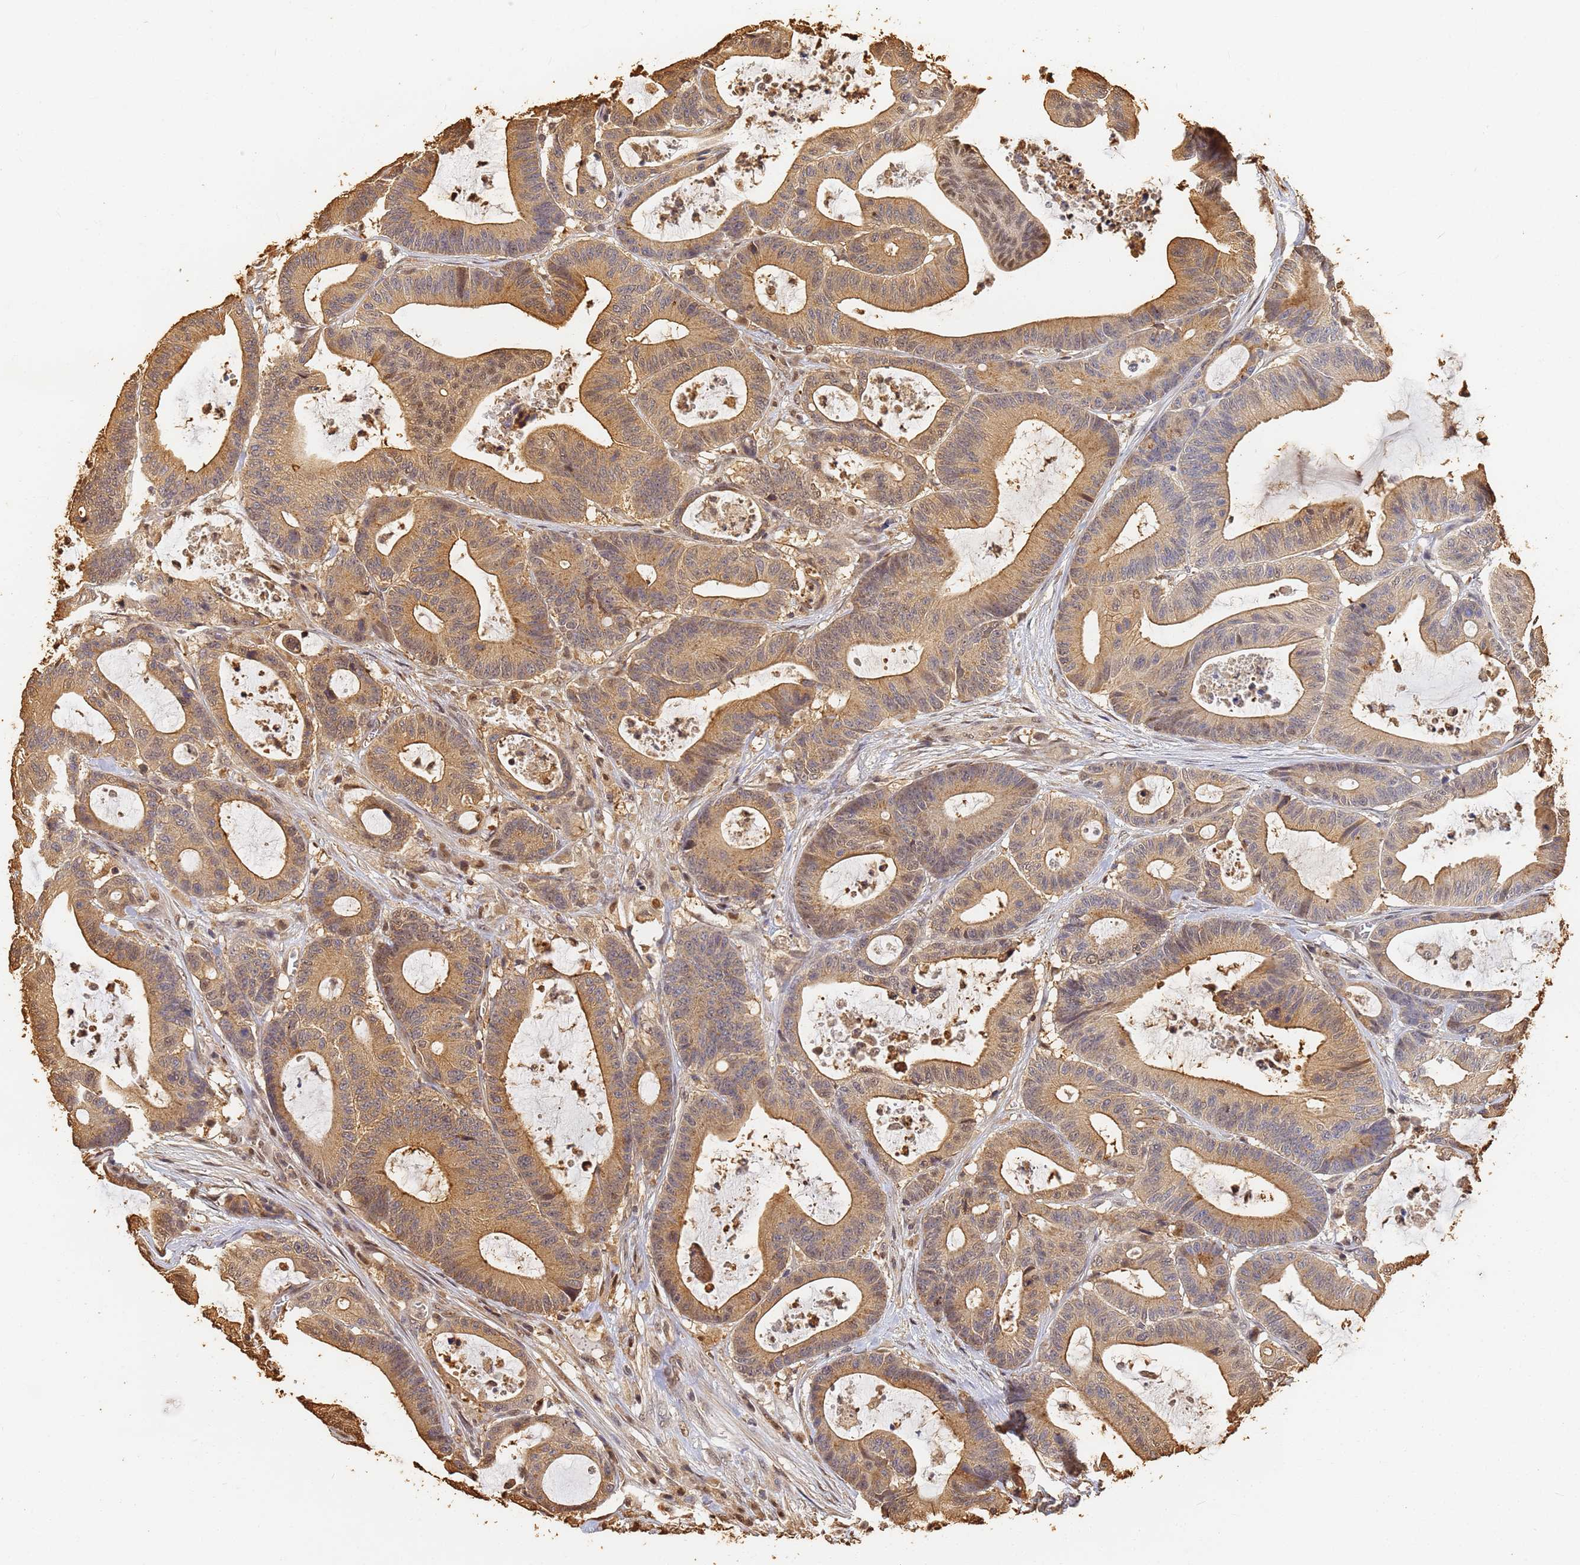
{"staining": {"intensity": "moderate", "quantity": ">75%", "location": "cytoplasmic/membranous,nuclear"}, "tissue": "colorectal cancer", "cell_type": "Tumor cells", "image_type": "cancer", "snomed": [{"axis": "morphology", "description": "Adenocarcinoma, NOS"}, {"axis": "topography", "description": "Colon"}], "caption": "About >75% of tumor cells in human colorectal cancer show moderate cytoplasmic/membranous and nuclear protein staining as visualized by brown immunohistochemical staining.", "gene": "JAK2", "patient": {"sex": "female", "age": 84}}